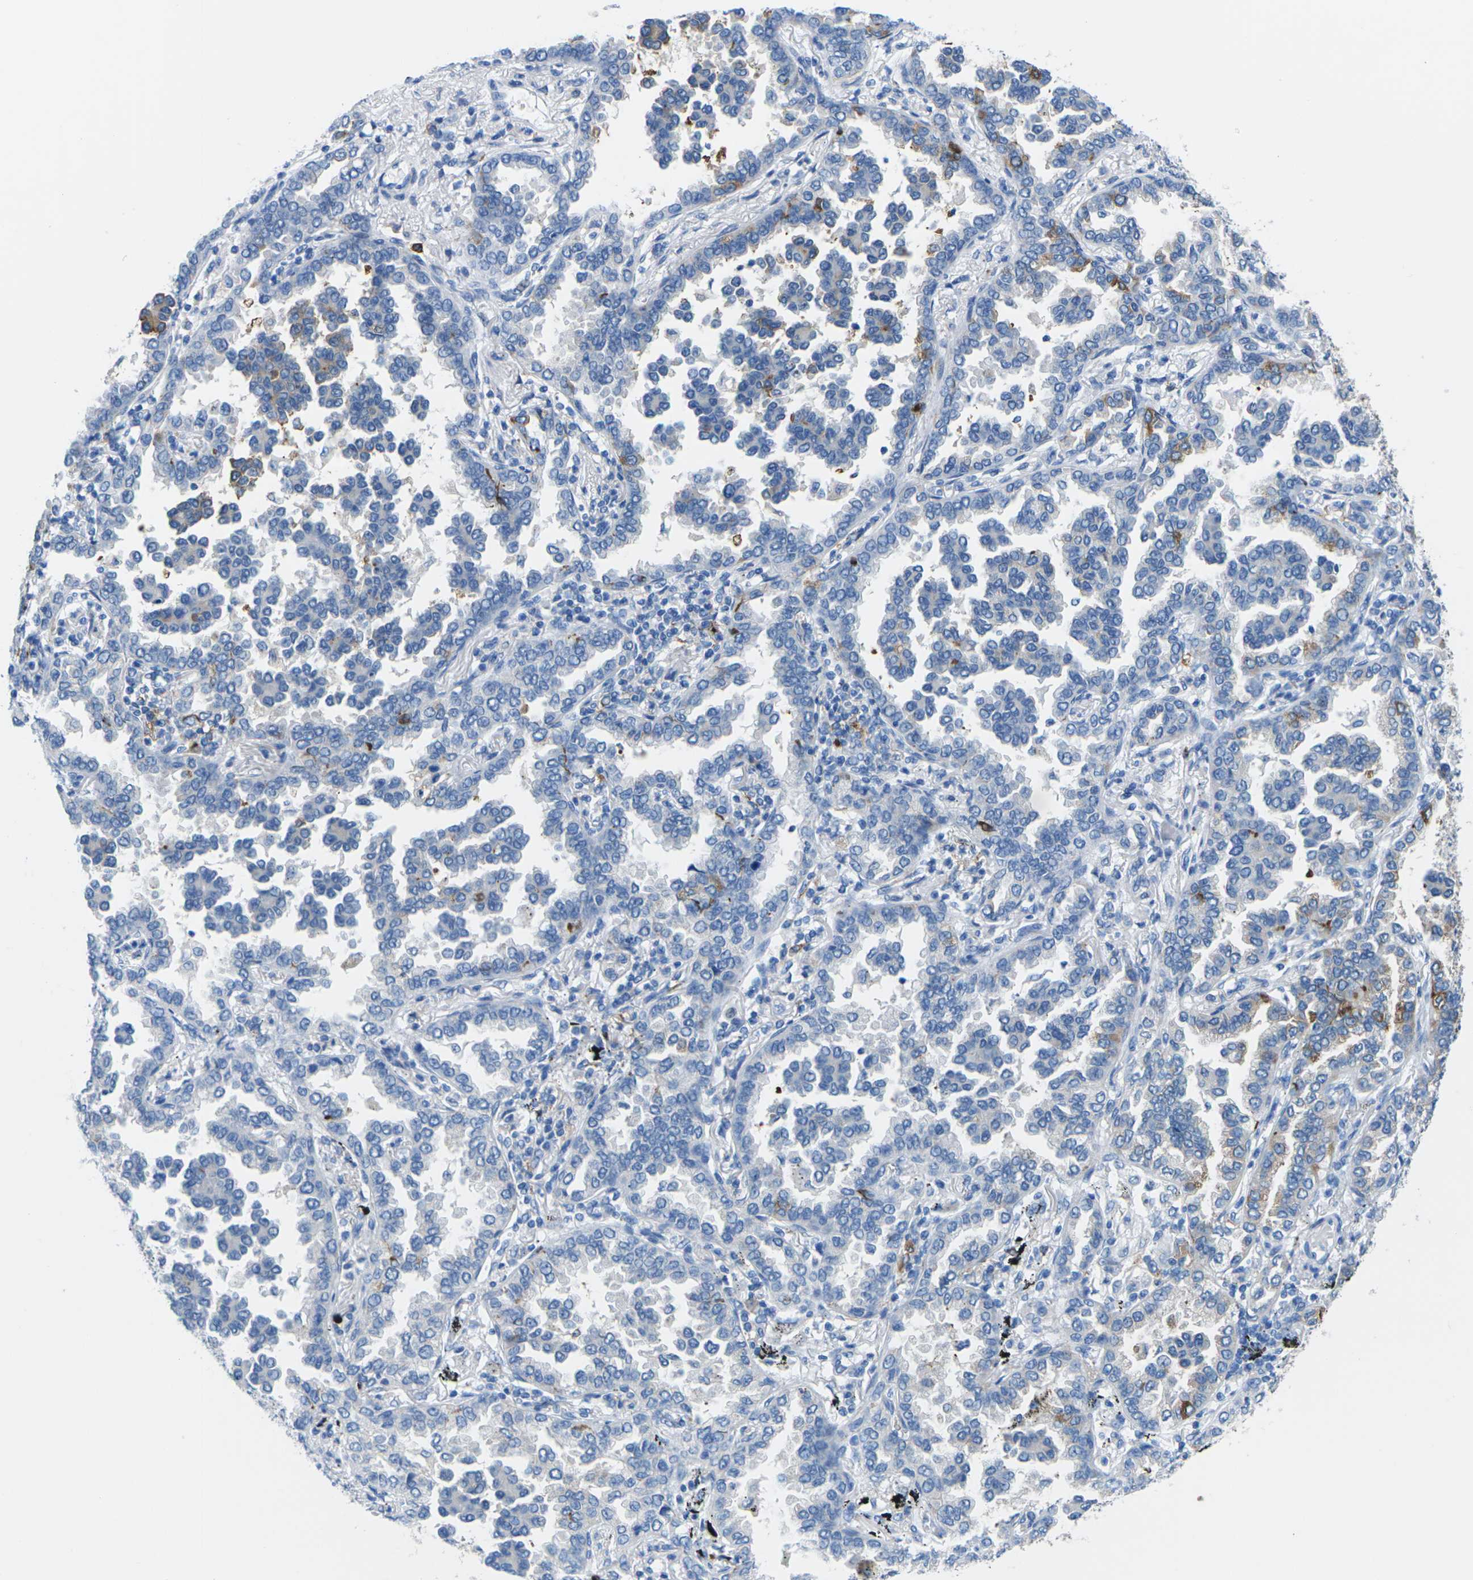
{"staining": {"intensity": "moderate", "quantity": "25%-75%", "location": "cytoplasmic/membranous"}, "tissue": "lung cancer", "cell_type": "Tumor cells", "image_type": "cancer", "snomed": [{"axis": "morphology", "description": "Normal tissue, NOS"}, {"axis": "morphology", "description": "Adenocarcinoma, NOS"}, {"axis": "topography", "description": "Lung"}], "caption": "Protein expression analysis of adenocarcinoma (lung) demonstrates moderate cytoplasmic/membranous staining in approximately 25%-75% of tumor cells.", "gene": "SYNGR2", "patient": {"sex": "male", "age": 59}}